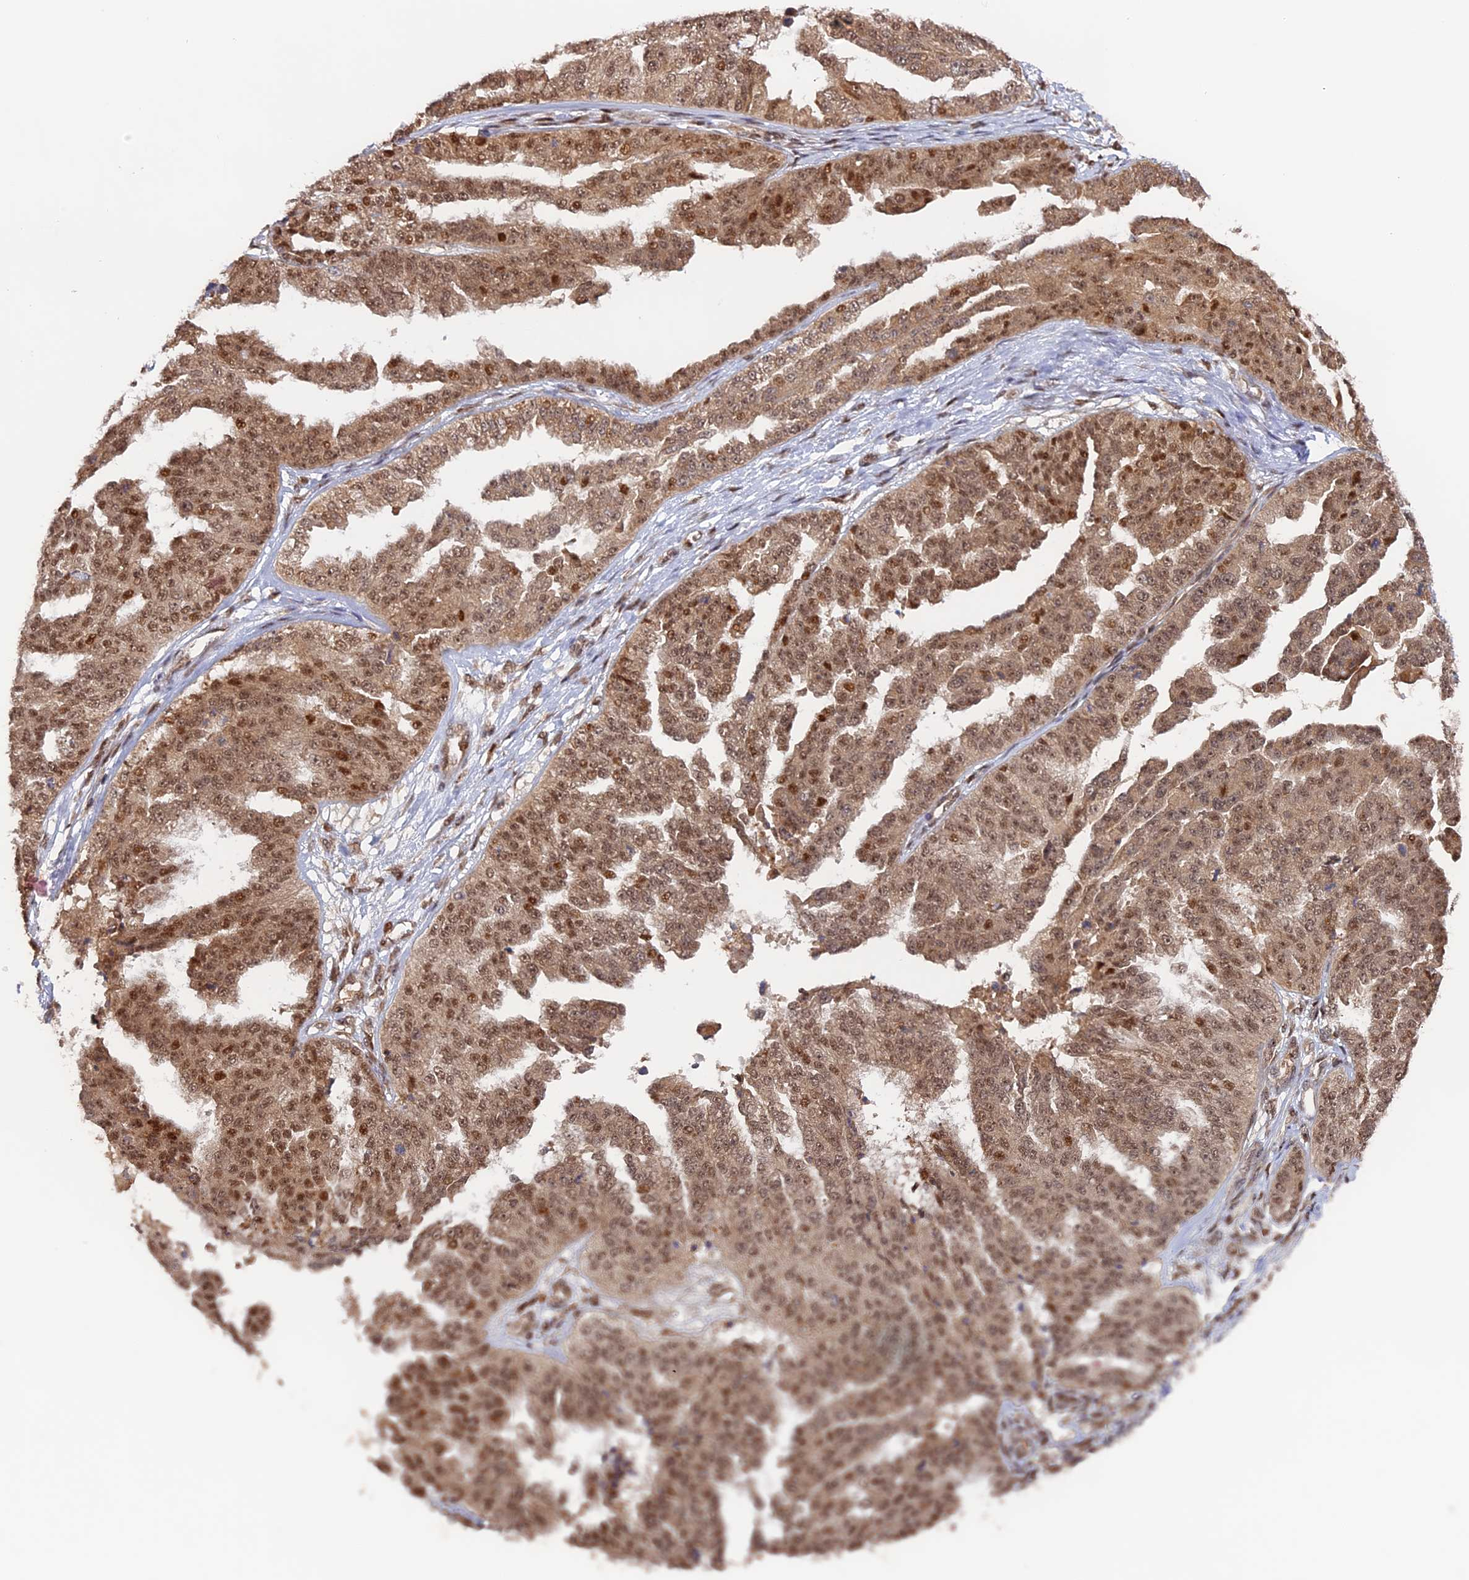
{"staining": {"intensity": "moderate", "quantity": ">75%", "location": "cytoplasmic/membranous,nuclear"}, "tissue": "ovarian cancer", "cell_type": "Tumor cells", "image_type": "cancer", "snomed": [{"axis": "morphology", "description": "Cystadenocarcinoma, serous, NOS"}, {"axis": "topography", "description": "Ovary"}], "caption": "Immunohistochemistry (DAB (3,3'-diaminobenzidine)) staining of serous cystadenocarcinoma (ovarian) demonstrates moderate cytoplasmic/membranous and nuclear protein expression in approximately >75% of tumor cells.", "gene": "ANKRD24", "patient": {"sex": "female", "age": 58}}